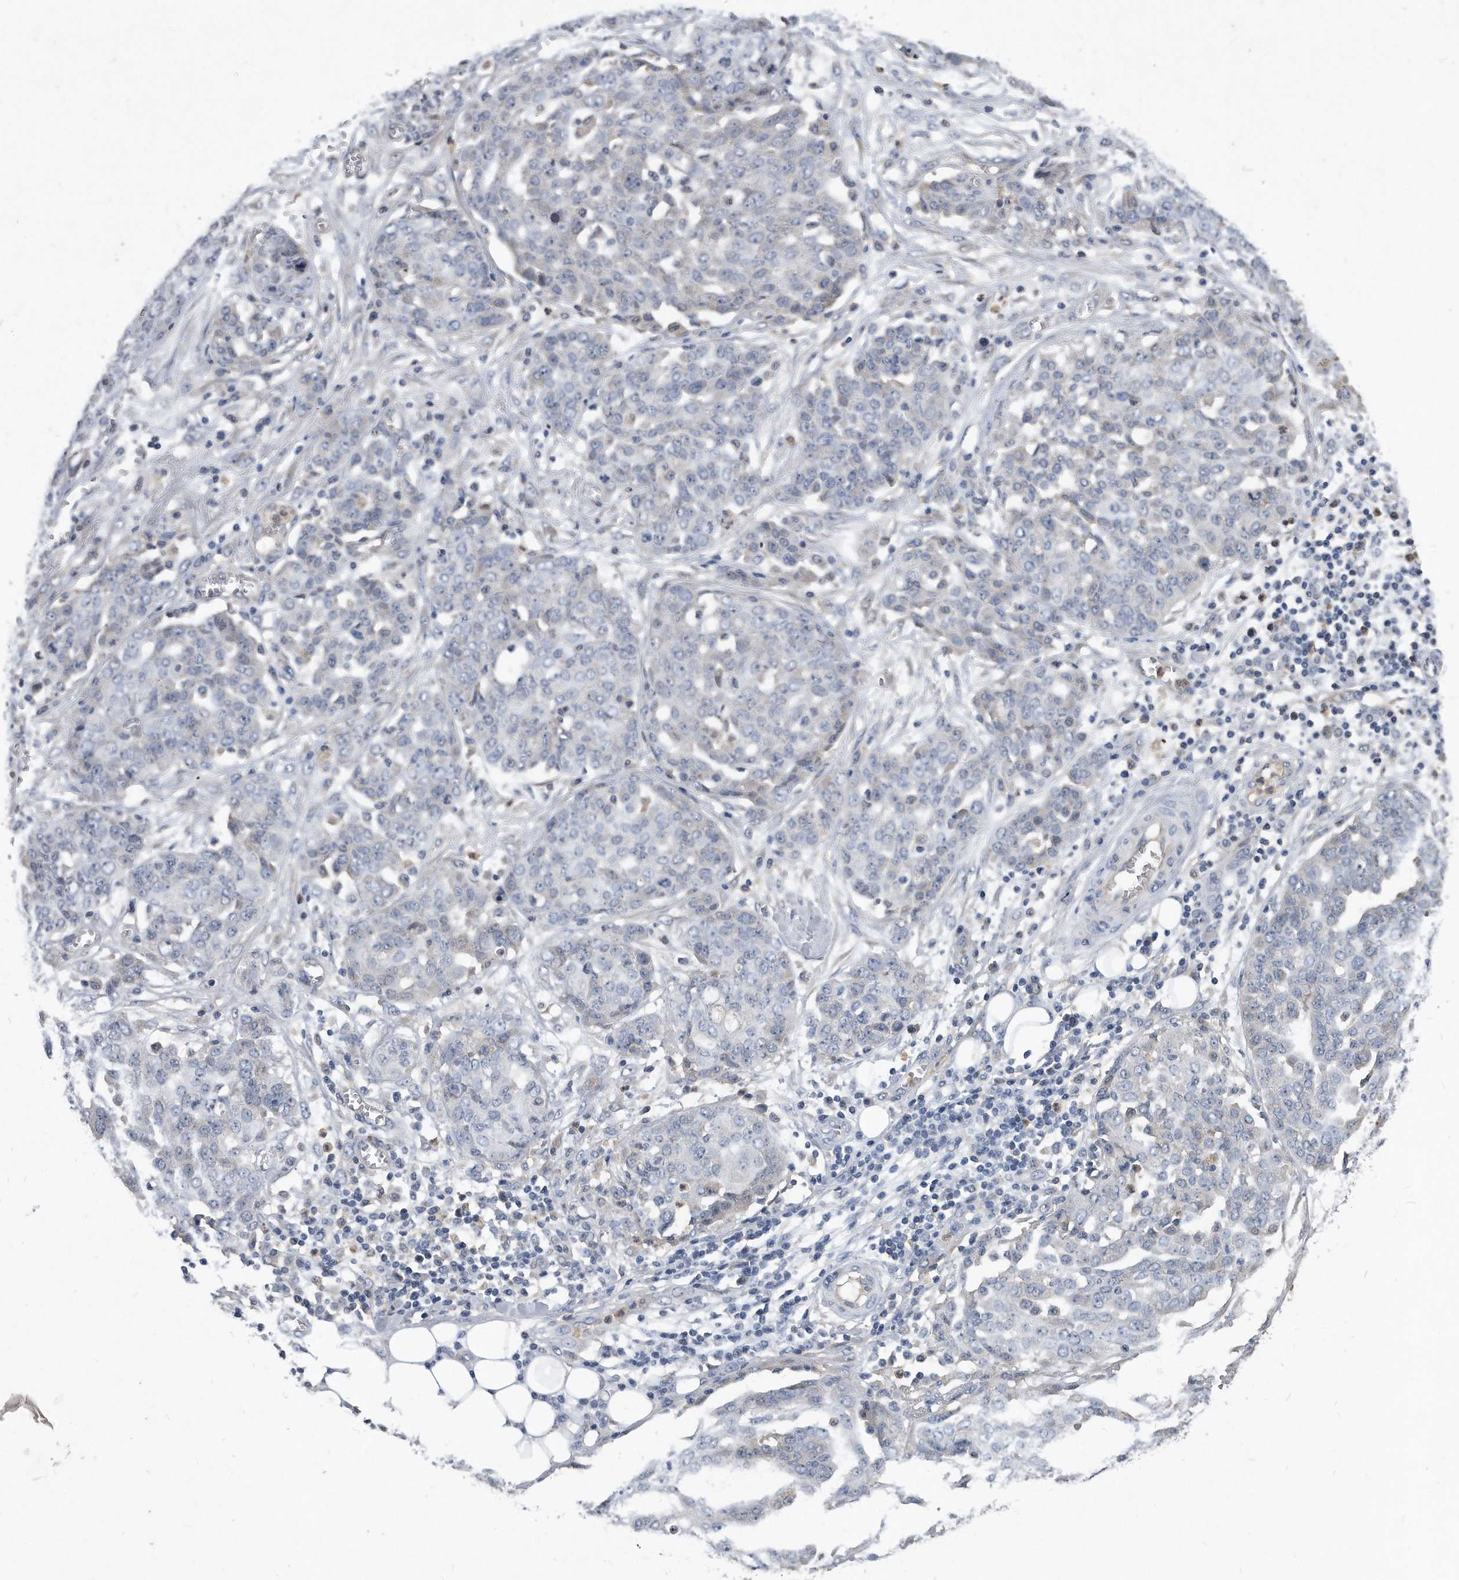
{"staining": {"intensity": "negative", "quantity": "none", "location": "none"}, "tissue": "ovarian cancer", "cell_type": "Tumor cells", "image_type": "cancer", "snomed": [{"axis": "morphology", "description": "Cystadenocarcinoma, serous, NOS"}, {"axis": "topography", "description": "Soft tissue"}, {"axis": "topography", "description": "Ovary"}], "caption": "Immunohistochemical staining of human ovarian cancer demonstrates no significant staining in tumor cells.", "gene": "HOMER3", "patient": {"sex": "female", "age": 57}}